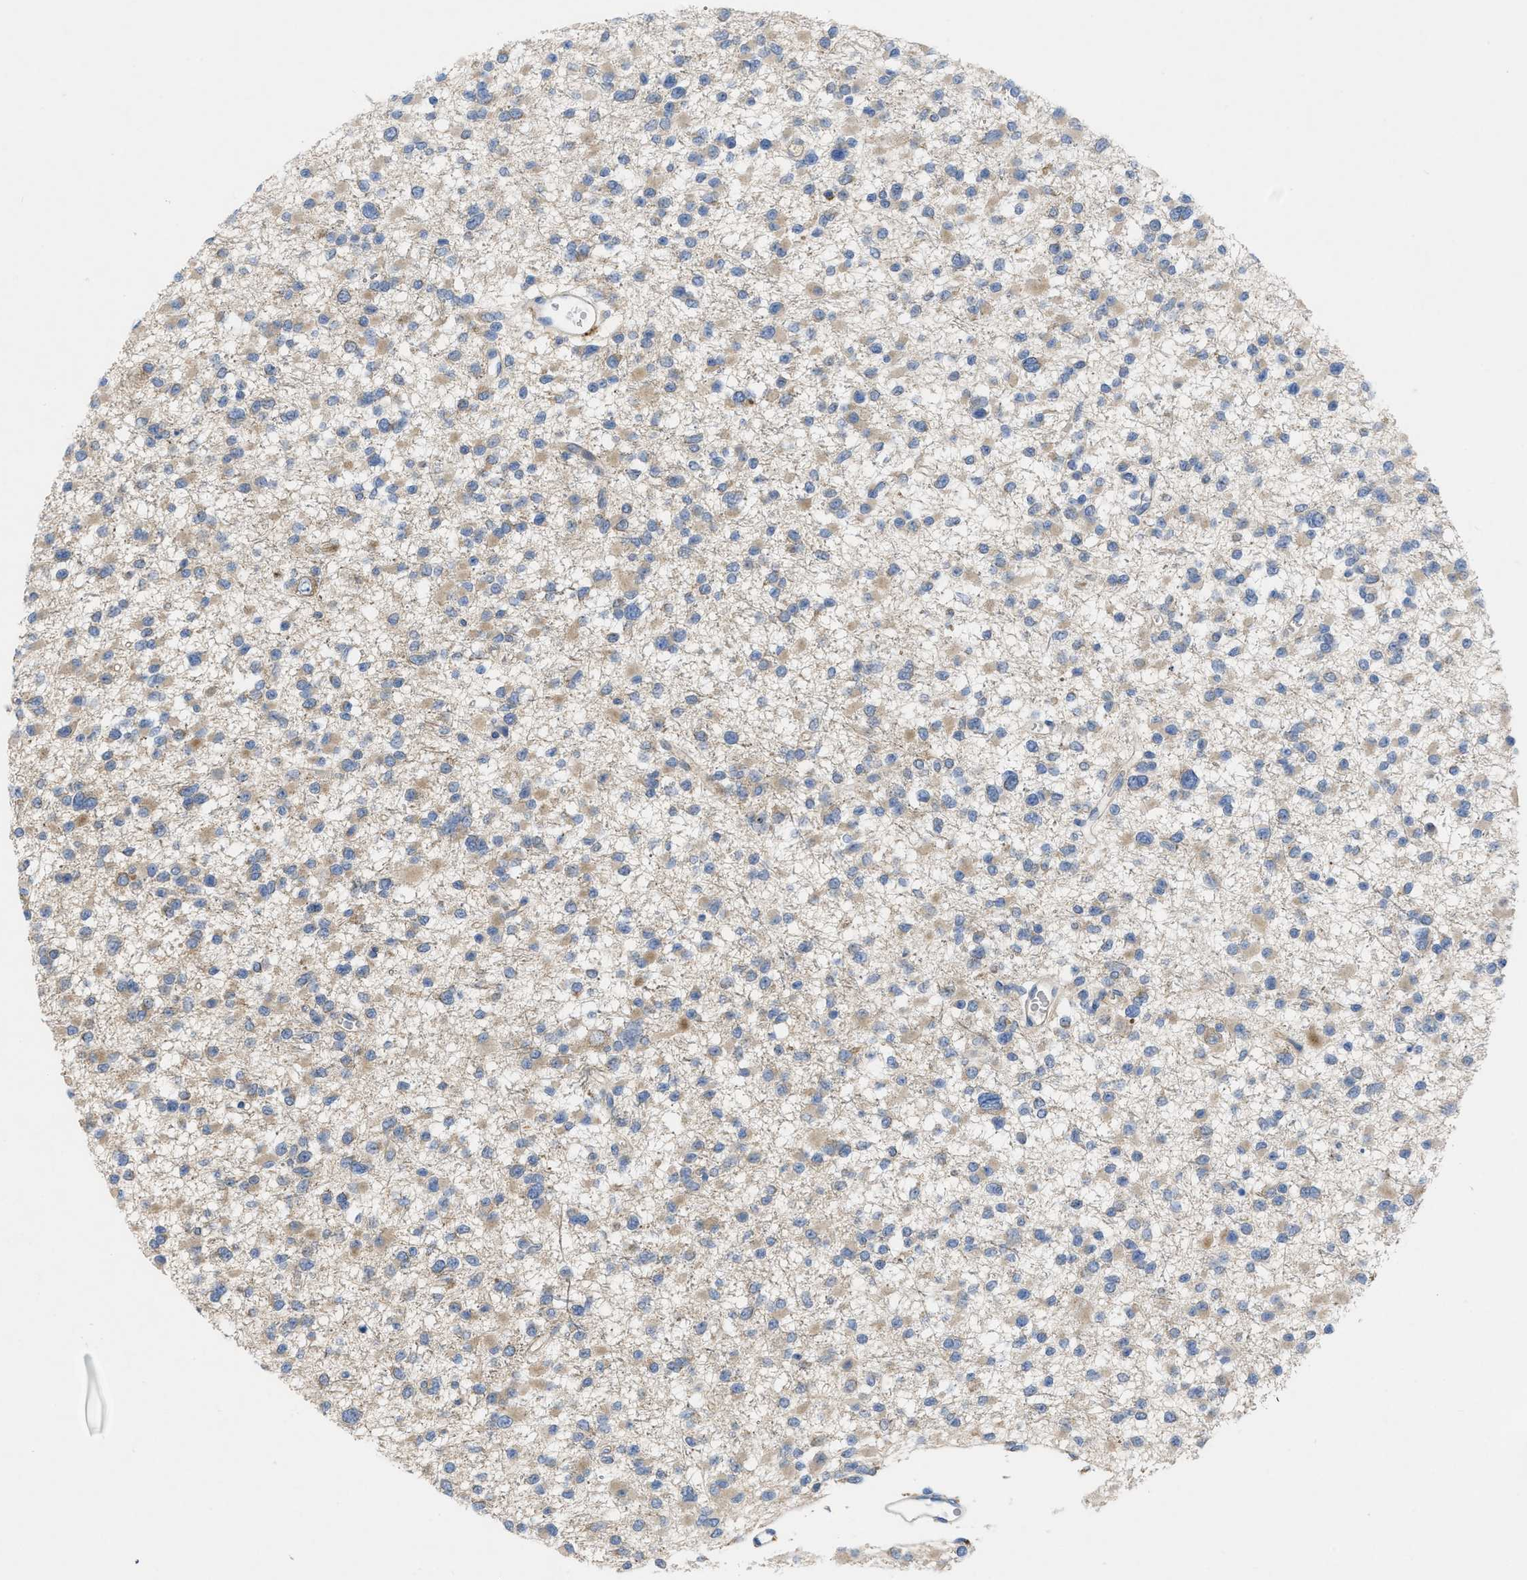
{"staining": {"intensity": "weak", "quantity": "25%-75%", "location": "cytoplasmic/membranous"}, "tissue": "glioma", "cell_type": "Tumor cells", "image_type": "cancer", "snomed": [{"axis": "morphology", "description": "Glioma, malignant, Low grade"}, {"axis": "topography", "description": "Brain"}], "caption": "Protein staining of glioma tissue shows weak cytoplasmic/membranous positivity in approximately 25%-75% of tumor cells.", "gene": "TMEM131", "patient": {"sex": "female", "age": 22}}